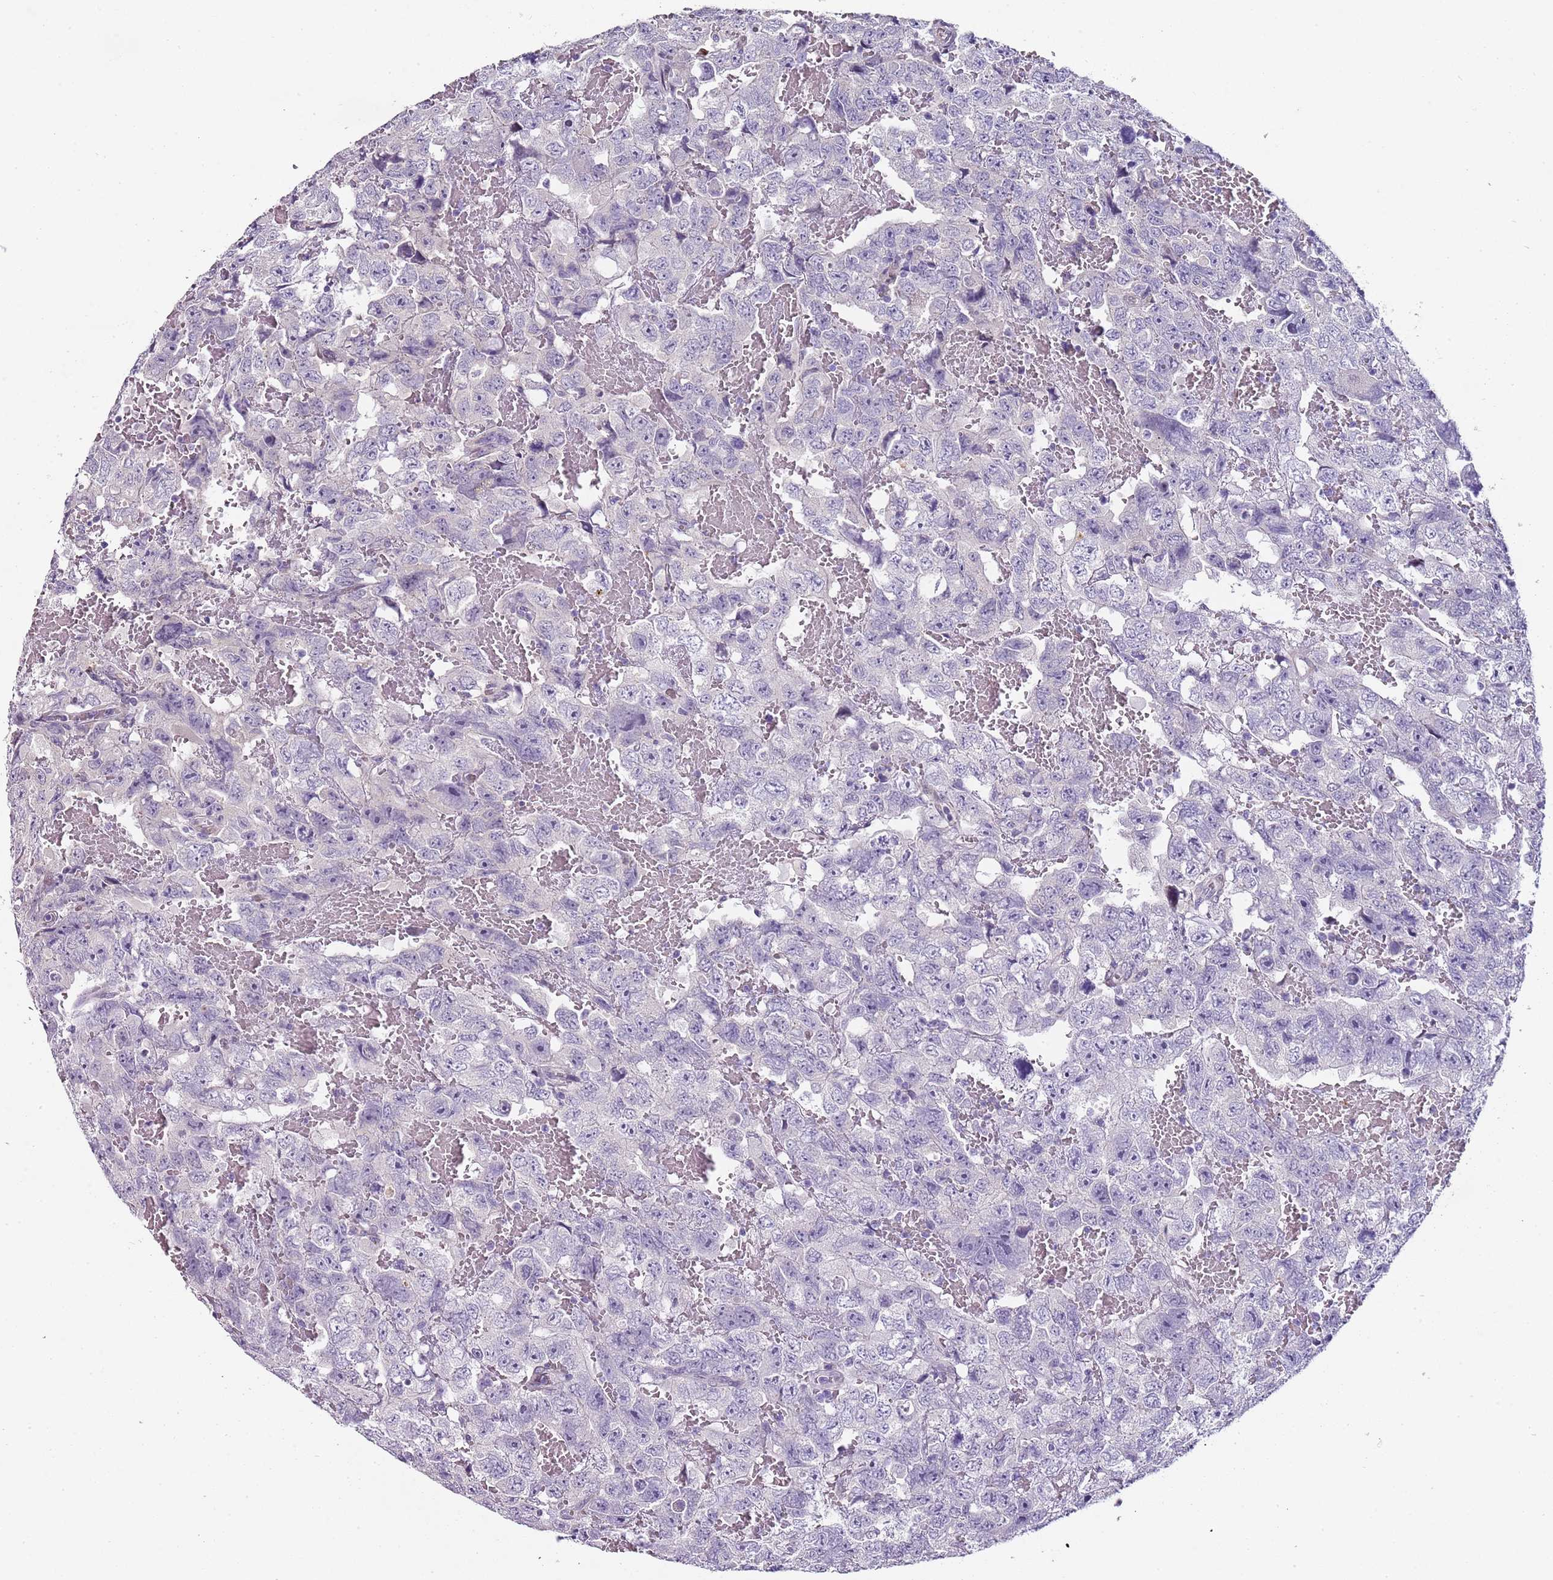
{"staining": {"intensity": "negative", "quantity": "none", "location": "none"}, "tissue": "testis cancer", "cell_type": "Tumor cells", "image_type": "cancer", "snomed": [{"axis": "morphology", "description": "Carcinoma, Embryonal, NOS"}, {"axis": "topography", "description": "Testis"}], "caption": "Tumor cells are negative for brown protein staining in testis cancer (embryonal carcinoma). (DAB immunohistochemistry (IHC) with hematoxylin counter stain).", "gene": "TBC1D9", "patient": {"sex": "male", "age": 45}}